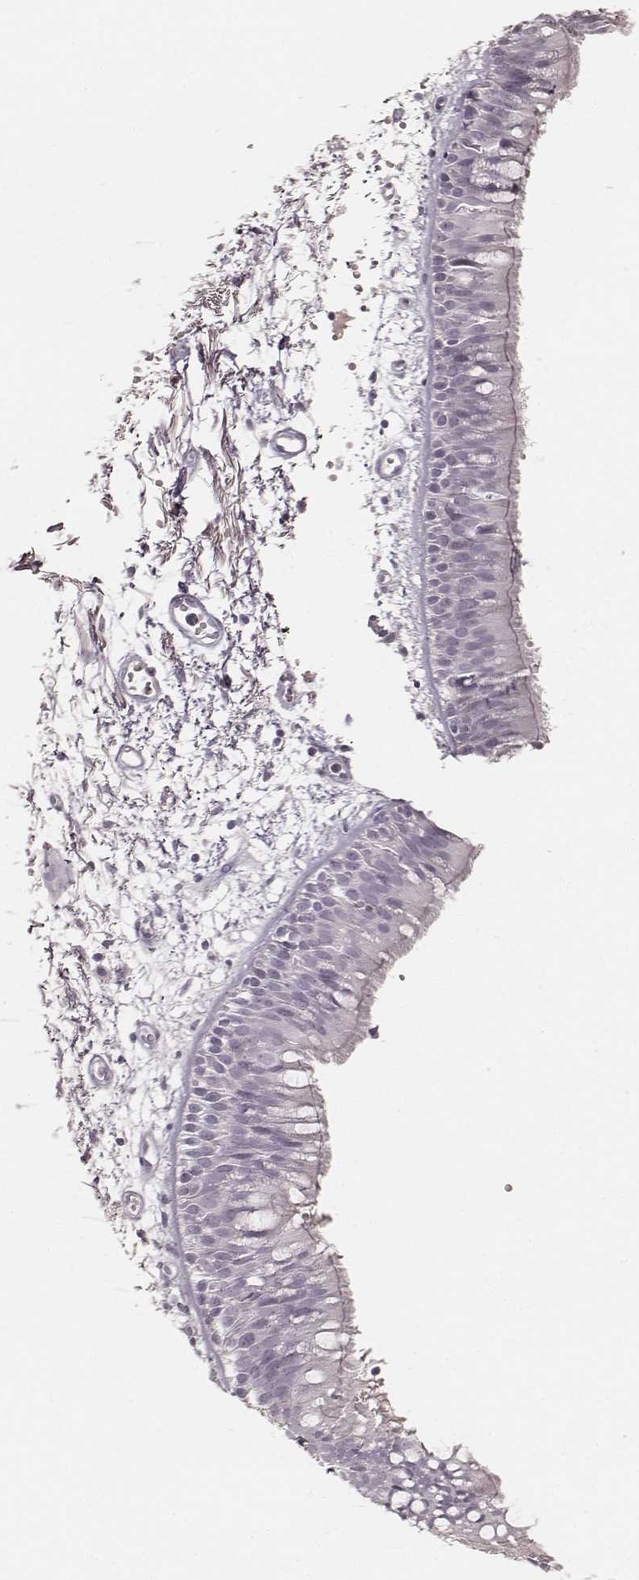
{"staining": {"intensity": "negative", "quantity": "none", "location": "none"}, "tissue": "bronchus", "cell_type": "Respiratory epithelial cells", "image_type": "normal", "snomed": [{"axis": "morphology", "description": "Normal tissue, NOS"}, {"axis": "morphology", "description": "Squamous cell carcinoma, NOS"}, {"axis": "topography", "description": "Cartilage tissue"}, {"axis": "topography", "description": "Bronchus"}, {"axis": "topography", "description": "Lung"}], "caption": "DAB (3,3'-diaminobenzidine) immunohistochemical staining of benign human bronchus shows no significant expression in respiratory epithelial cells. Brightfield microscopy of immunohistochemistry stained with DAB (3,3'-diaminobenzidine) (brown) and hematoxylin (blue), captured at high magnification.", "gene": "KRT26", "patient": {"sex": "male", "age": 66}}